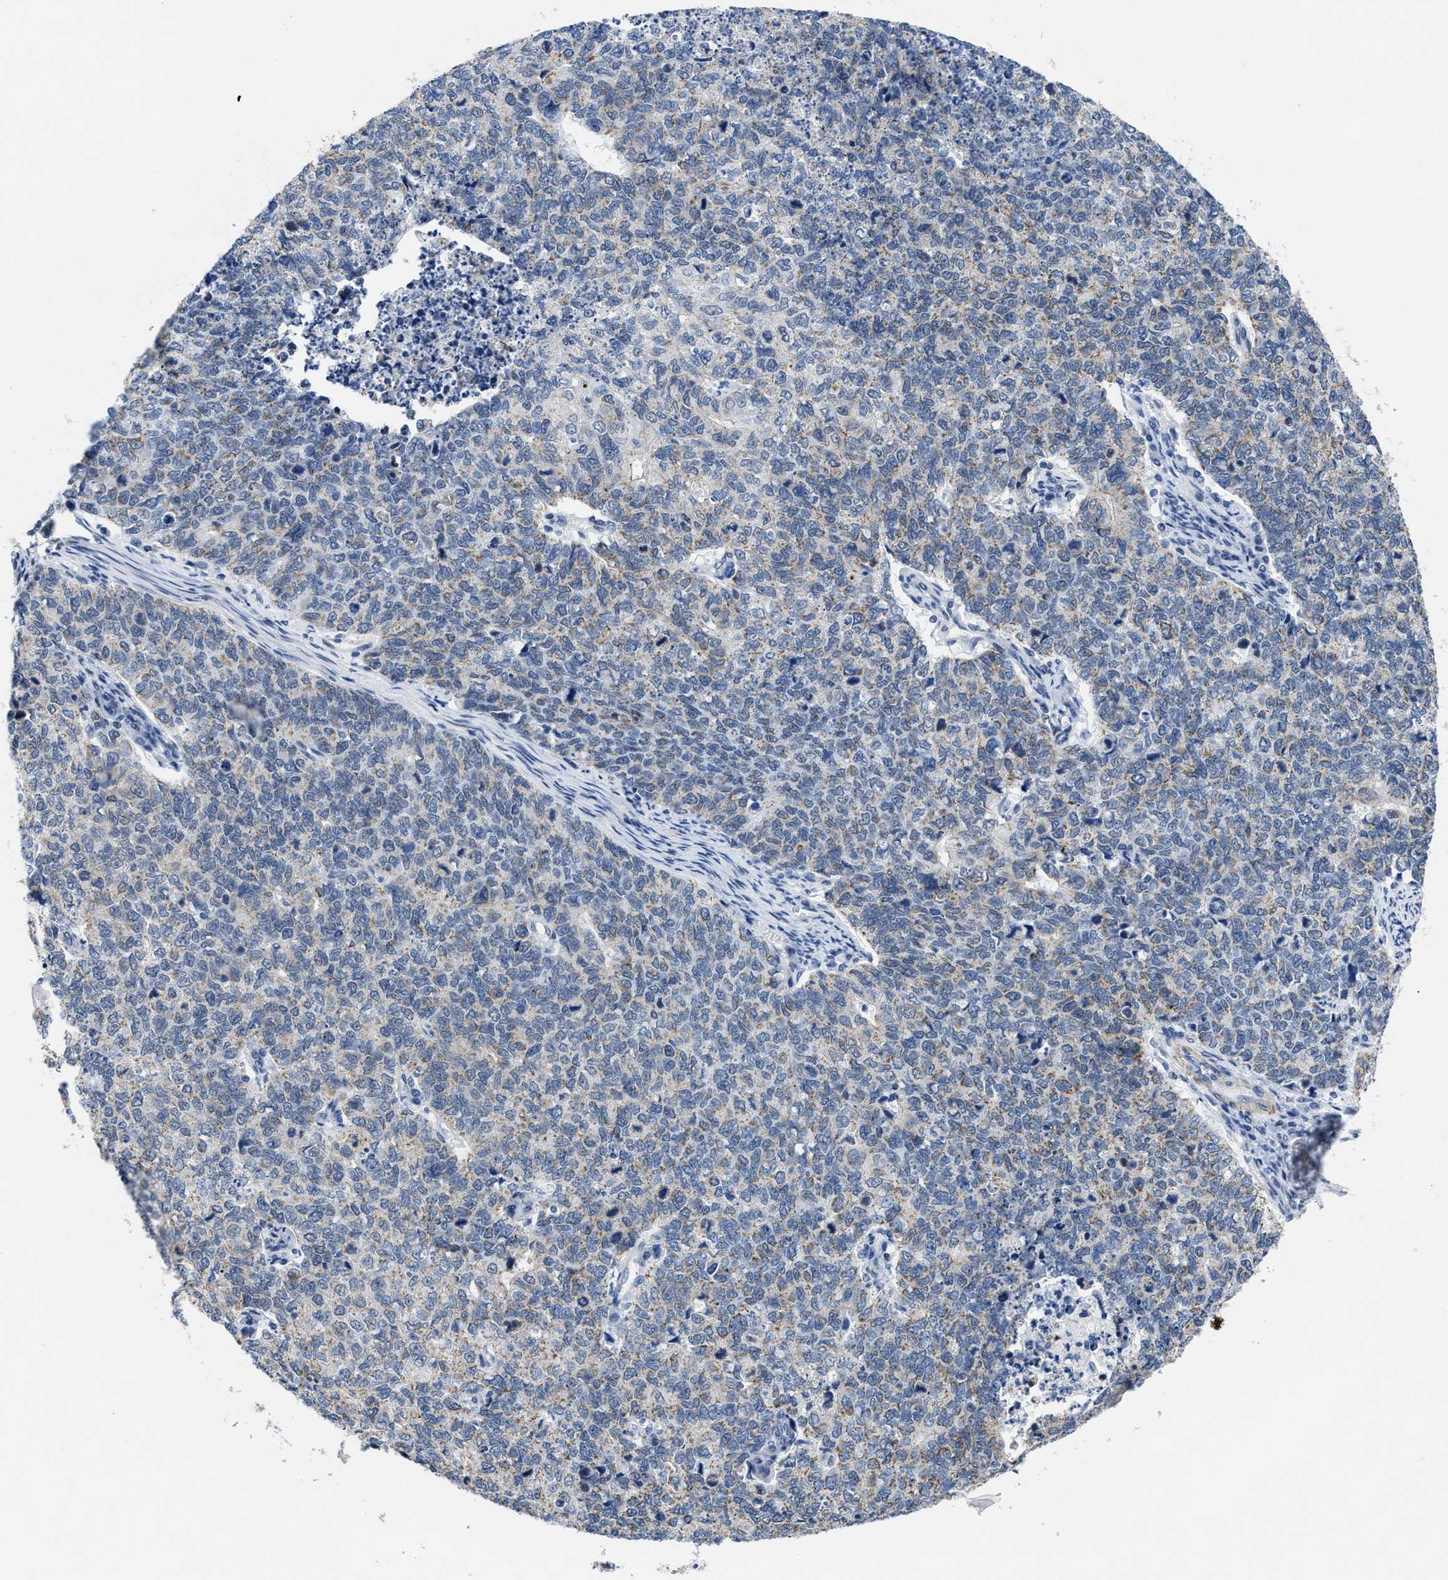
{"staining": {"intensity": "weak", "quantity": "25%-75%", "location": "cytoplasmic/membranous"}, "tissue": "cervical cancer", "cell_type": "Tumor cells", "image_type": "cancer", "snomed": [{"axis": "morphology", "description": "Squamous cell carcinoma, NOS"}, {"axis": "topography", "description": "Cervix"}], "caption": "Brown immunohistochemical staining in cervical cancer reveals weak cytoplasmic/membranous staining in approximately 25%-75% of tumor cells.", "gene": "ID3", "patient": {"sex": "female", "age": 63}}